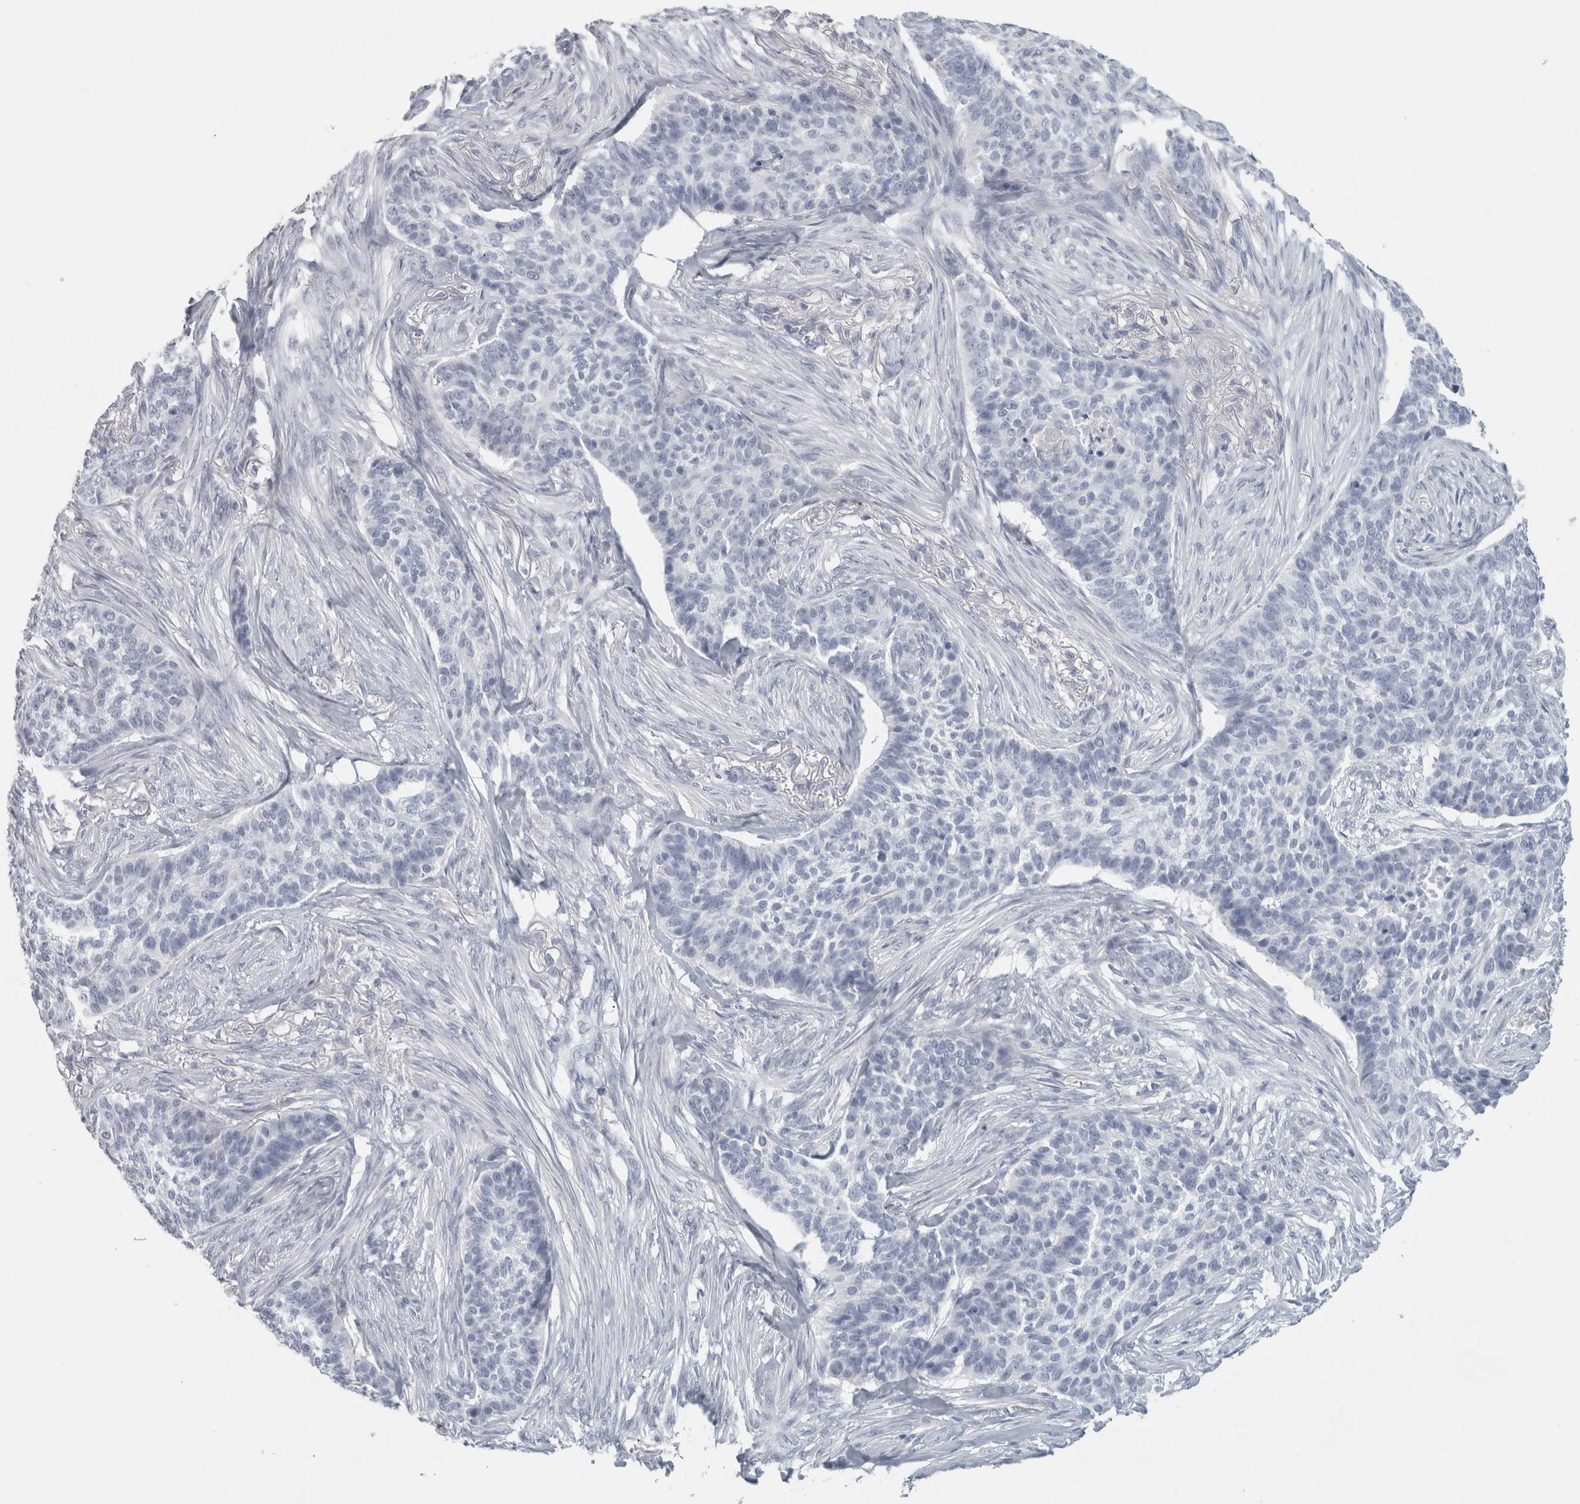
{"staining": {"intensity": "negative", "quantity": "none", "location": "none"}, "tissue": "skin cancer", "cell_type": "Tumor cells", "image_type": "cancer", "snomed": [{"axis": "morphology", "description": "Basal cell carcinoma"}, {"axis": "topography", "description": "Skin"}], "caption": "Skin cancer (basal cell carcinoma) stained for a protein using immunohistochemistry (IHC) exhibits no expression tumor cells.", "gene": "SLC28A3", "patient": {"sex": "male", "age": 85}}